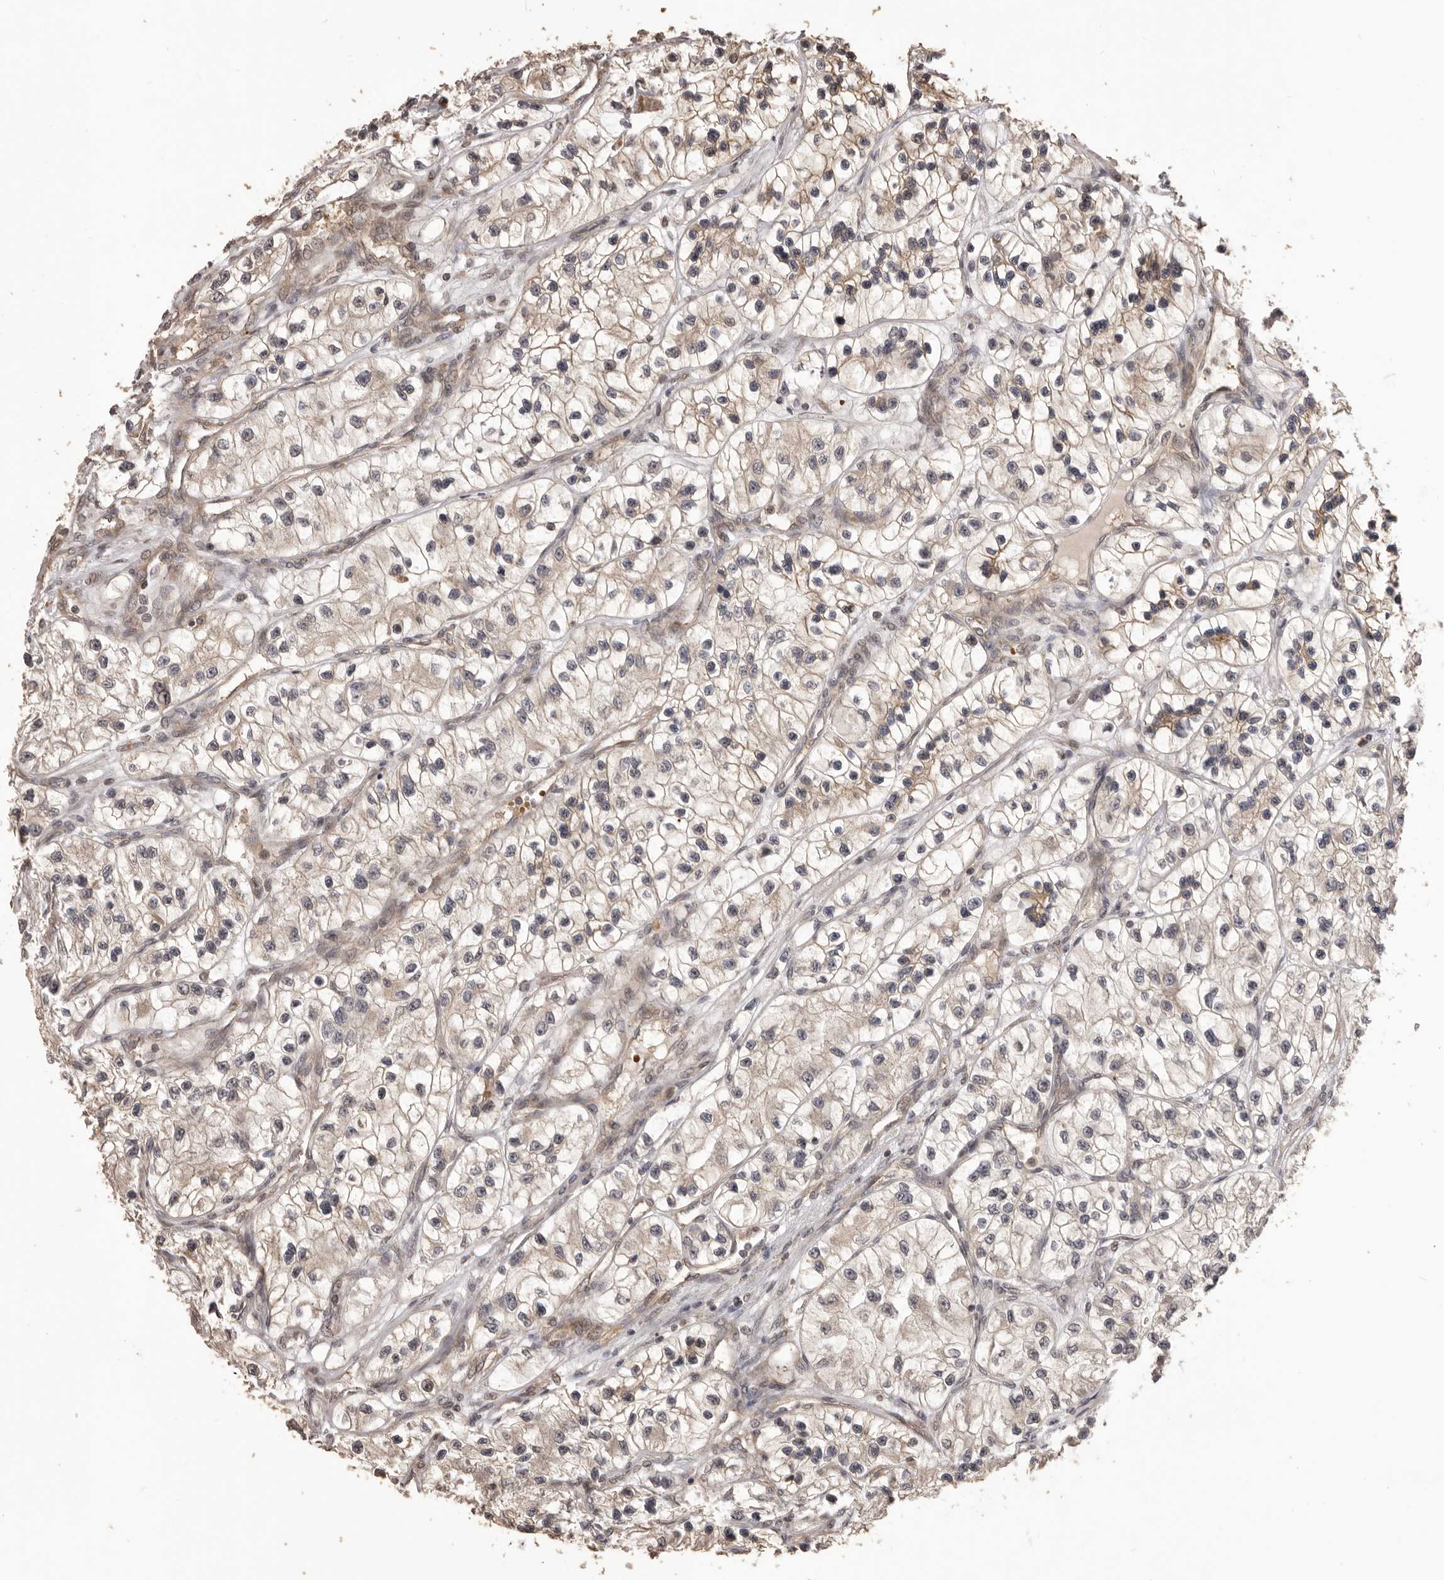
{"staining": {"intensity": "weak", "quantity": "25%-75%", "location": "cytoplasmic/membranous"}, "tissue": "renal cancer", "cell_type": "Tumor cells", "image_type": "cancer", "snomed": [{"axis": "morphology", "description": "Adenocarcinoma, NOS"}, {"axis": "topography", "description": "Kidney"}], "caption": "The photomicrograph reveals staining of renal adenocarcinoma, revealing weak cytoplasmic/membranous protein positivity (brown color) within tumor cells. The staining is performed using DAB brown chromogen to label protein expression. The nuclei are counter-stained blue using hematoxylin.", "gene": "QRSL1", "patient": {"sex": "female", "age": 57}}